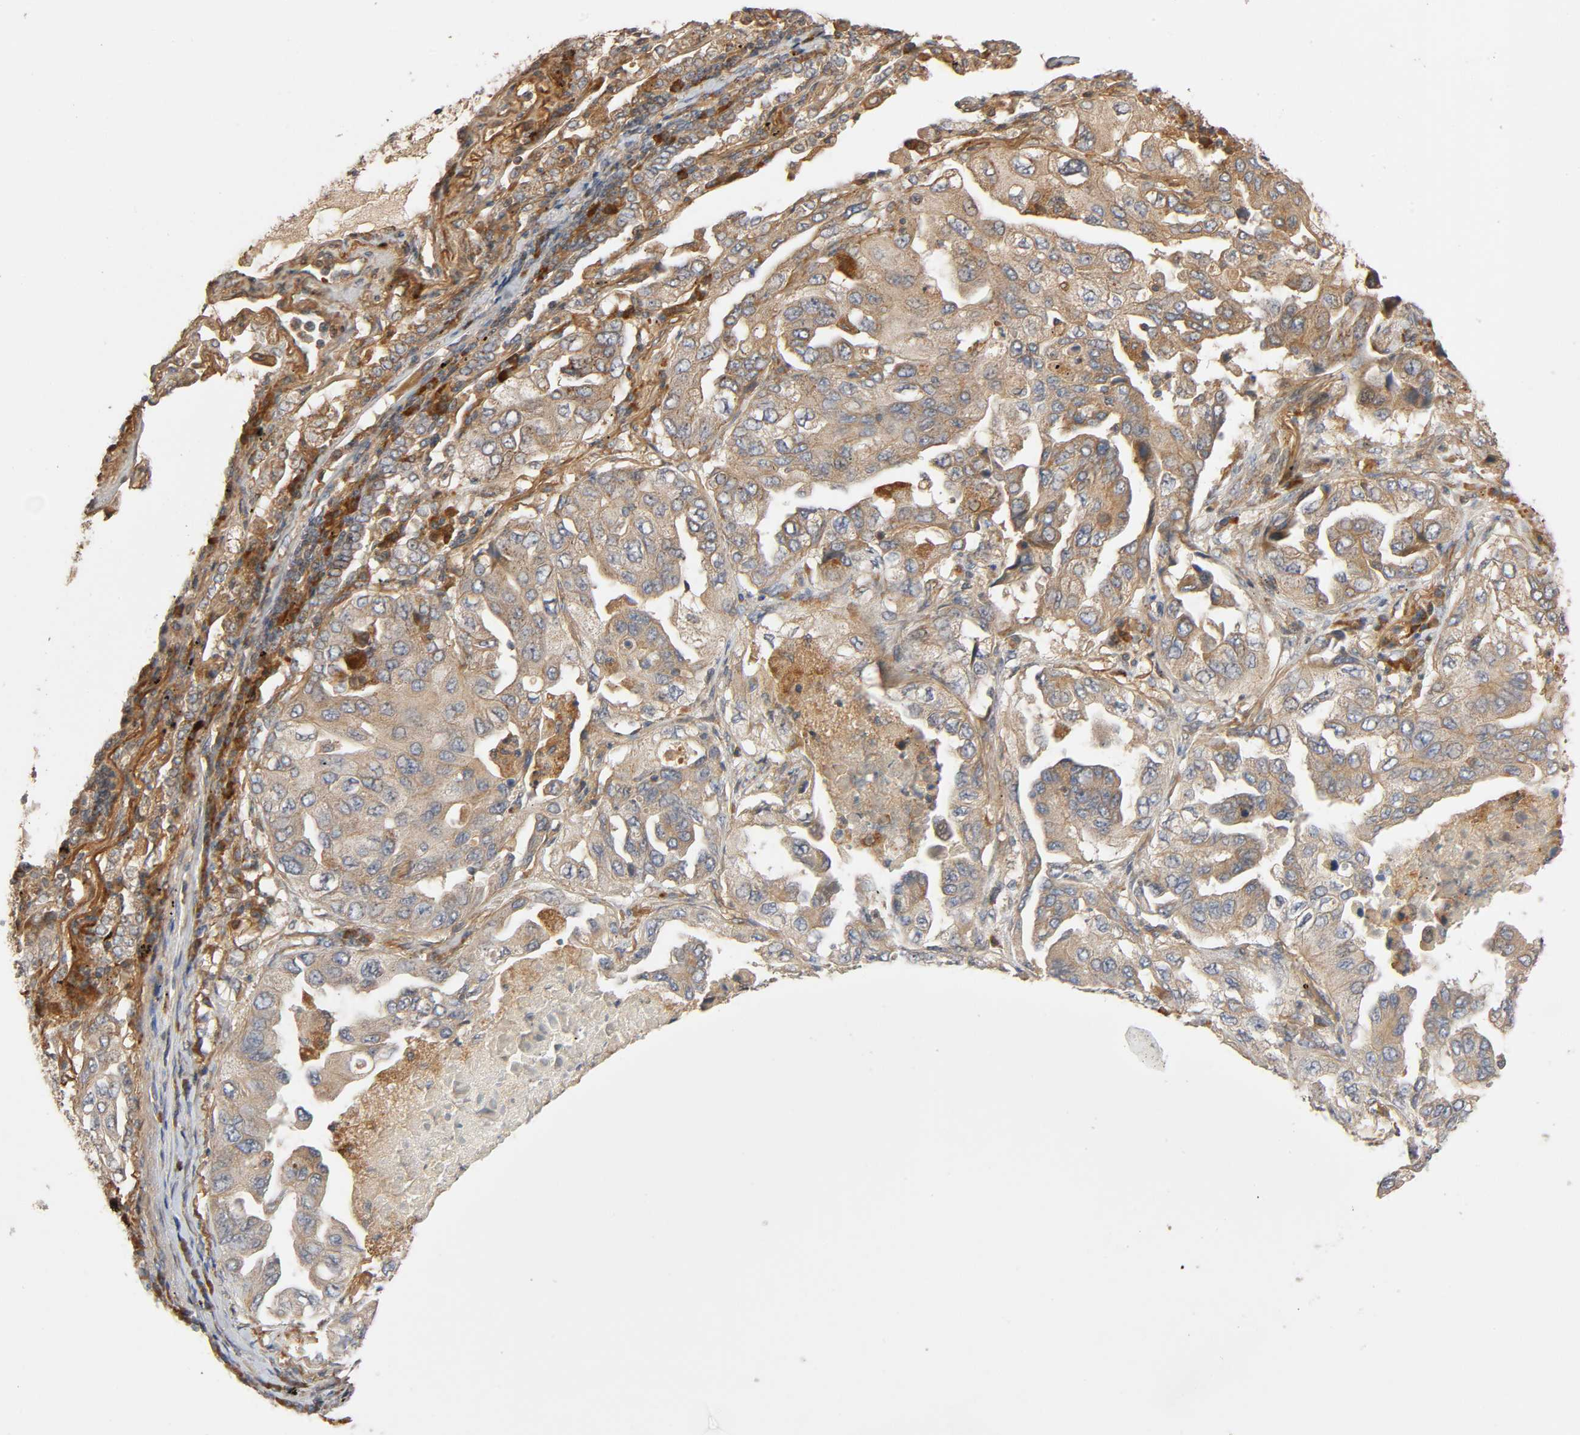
{"staining": {"intensity": "moderate", "quantity": "<25%", "location": "cytoplasmic/membranous"}, "tissue": "lung cancer", "cell_type": "Tumor cells", "image_type": "cancer", "snomed": [{"axis": "morphology", "description": "Adenocarcinoma, NOS"}, {"axis": "topography", "description": "Lung"}], "caption": "Moderate cytoplasmic/membranous expression is identified in approximately <25% of tumor cells in adenocarcinoma (lung).", "gene": "SGSM1", "patient": {"sex": "female", "age": 65}}